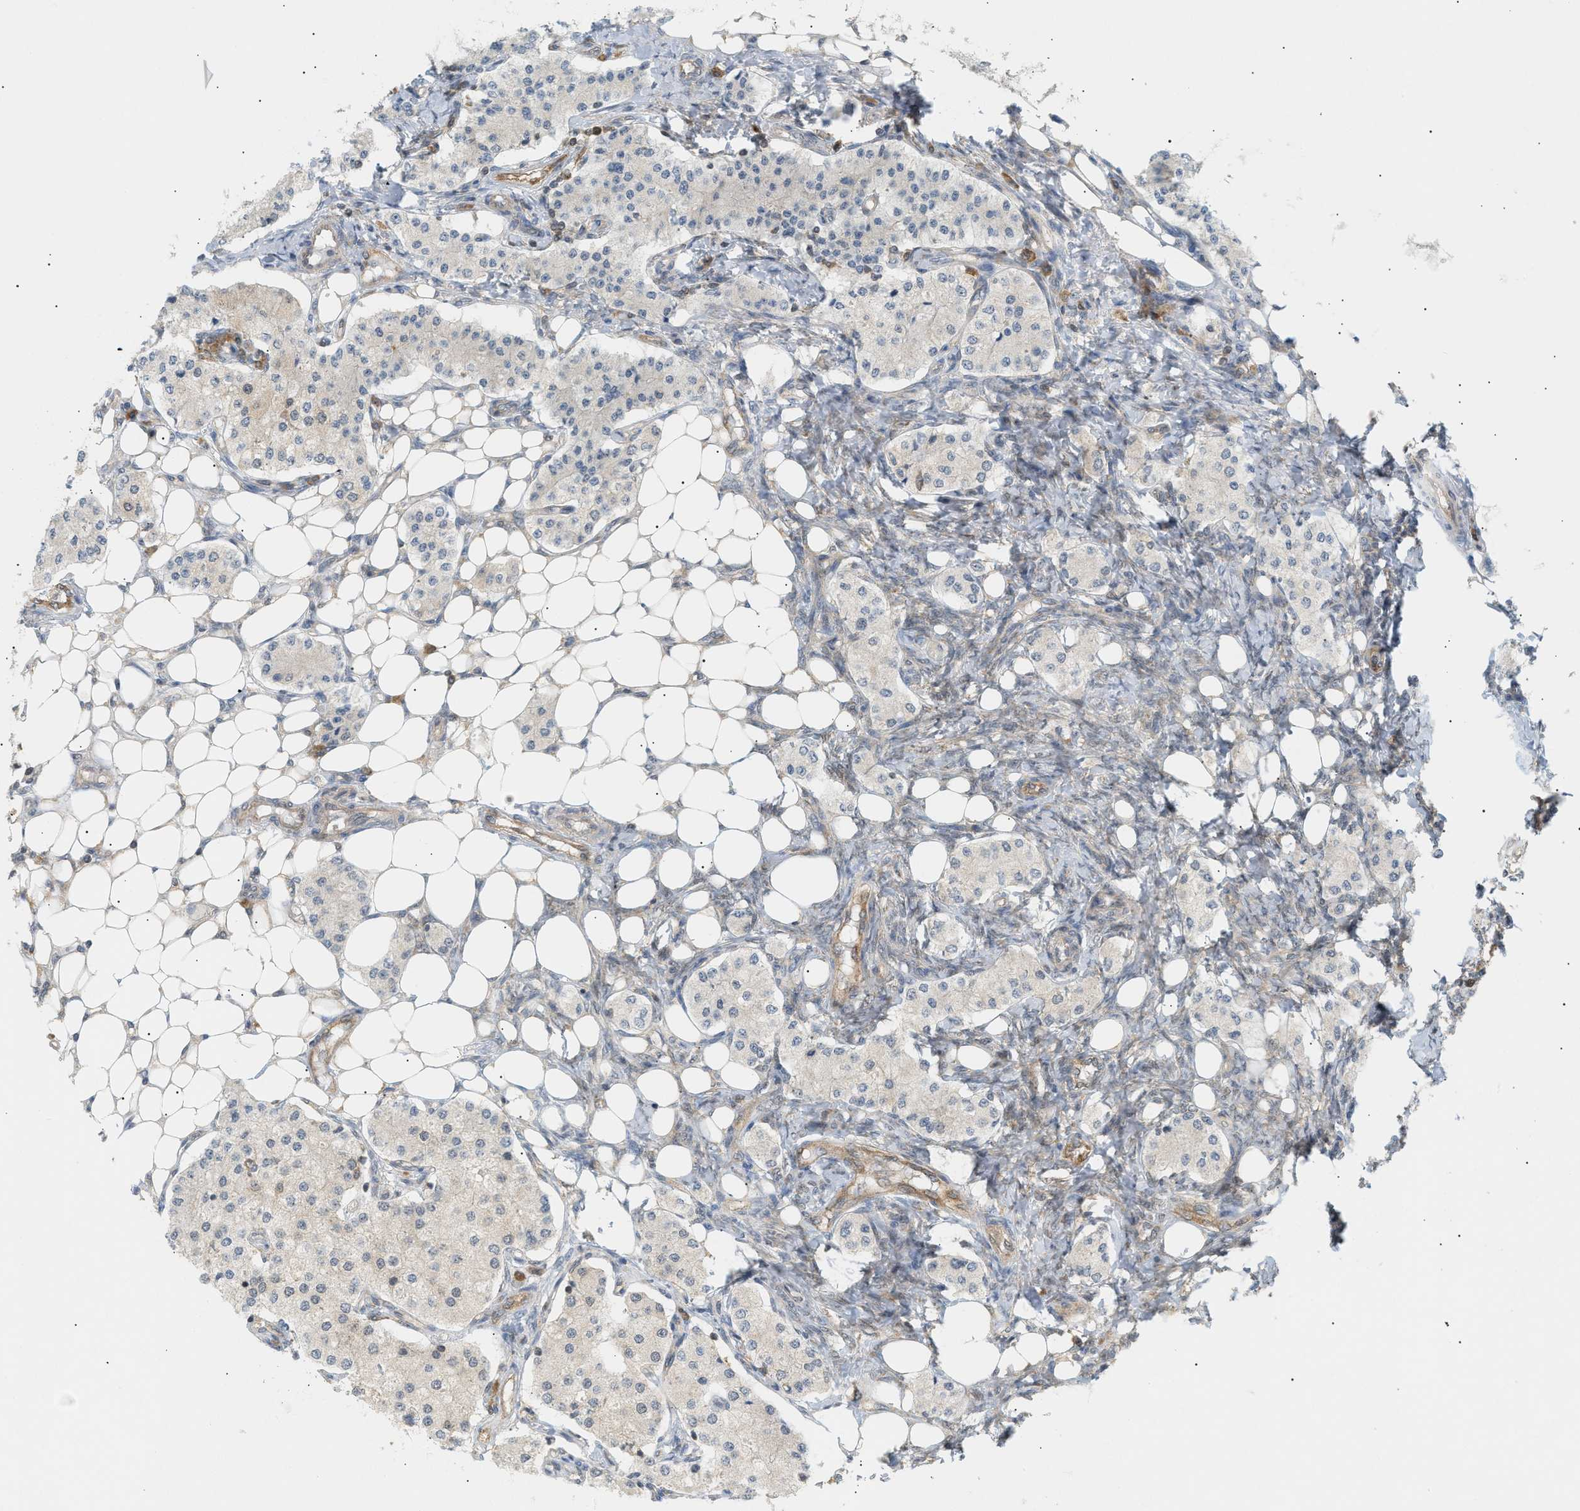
{"staining": {"intensity": "negative", "quantity": "none", "location": "none"}, "tissue": "carcinoid", "cell_type": "Tumor cells", "image_type": "cancer", "snomed": [{"axis": "morphology", "description": "Carcinoid, malignant, NOS"}, {"axis": "topography", "description": "Colon"}], "caption": "A high-resolution photomicrograph shows immunohistochemistry staining of malignant carcinoid, which displays no significant positivity in tumor cells. (Stains: DAB (3,3'-diaminobenzidine) immunohistochemistry with hematoxylin counter stain, Microscopy: brightfield microscopy at high magnification).", "gene": "SHC1", "patient": {"sex": "female", "age": 52}}